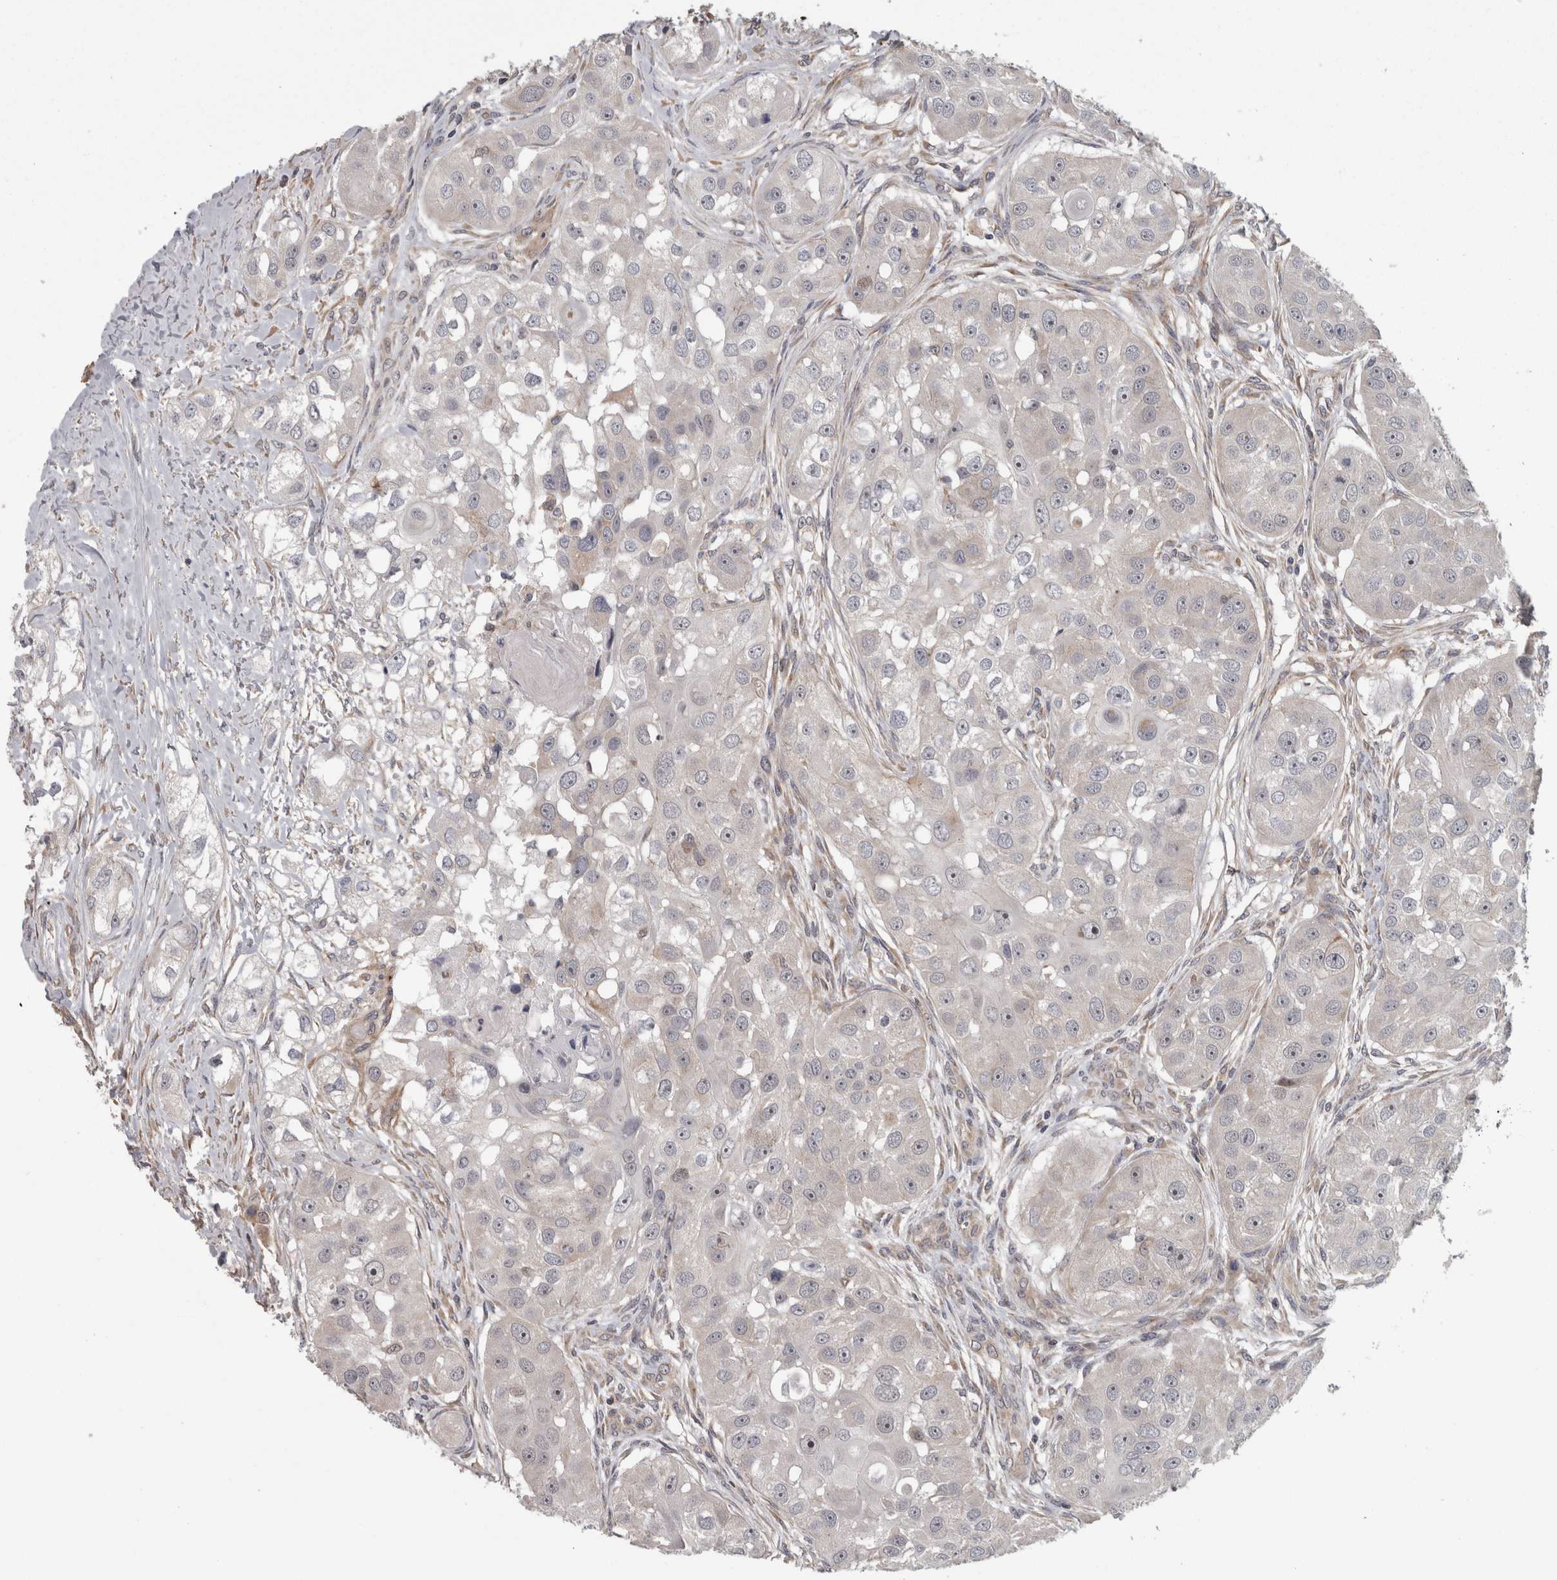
{"staining": {"intensity": "negative", "quantity": "none", "location": "none"}, "tissue": "head and neck cancer", "cell_type": "Tumor cells", "image_type": "cancer", "snomed": [{"axis": "morphology", "description": "Normal tissue, NOS"}, {"axis": "morphology", "description": "Squamous cell carcinoma, NOS"}, {"axis": "topography", "description": "Skeletal muscle"}, {"axis": "topography", "description": "Head-Neck"}], "caption": "The image shows no significant positivity in tumor cells of head and neck cancer (squamous cell carcinoma).", "gene": "RMDN1", "patient": {"sex": "male", "age": 51}}